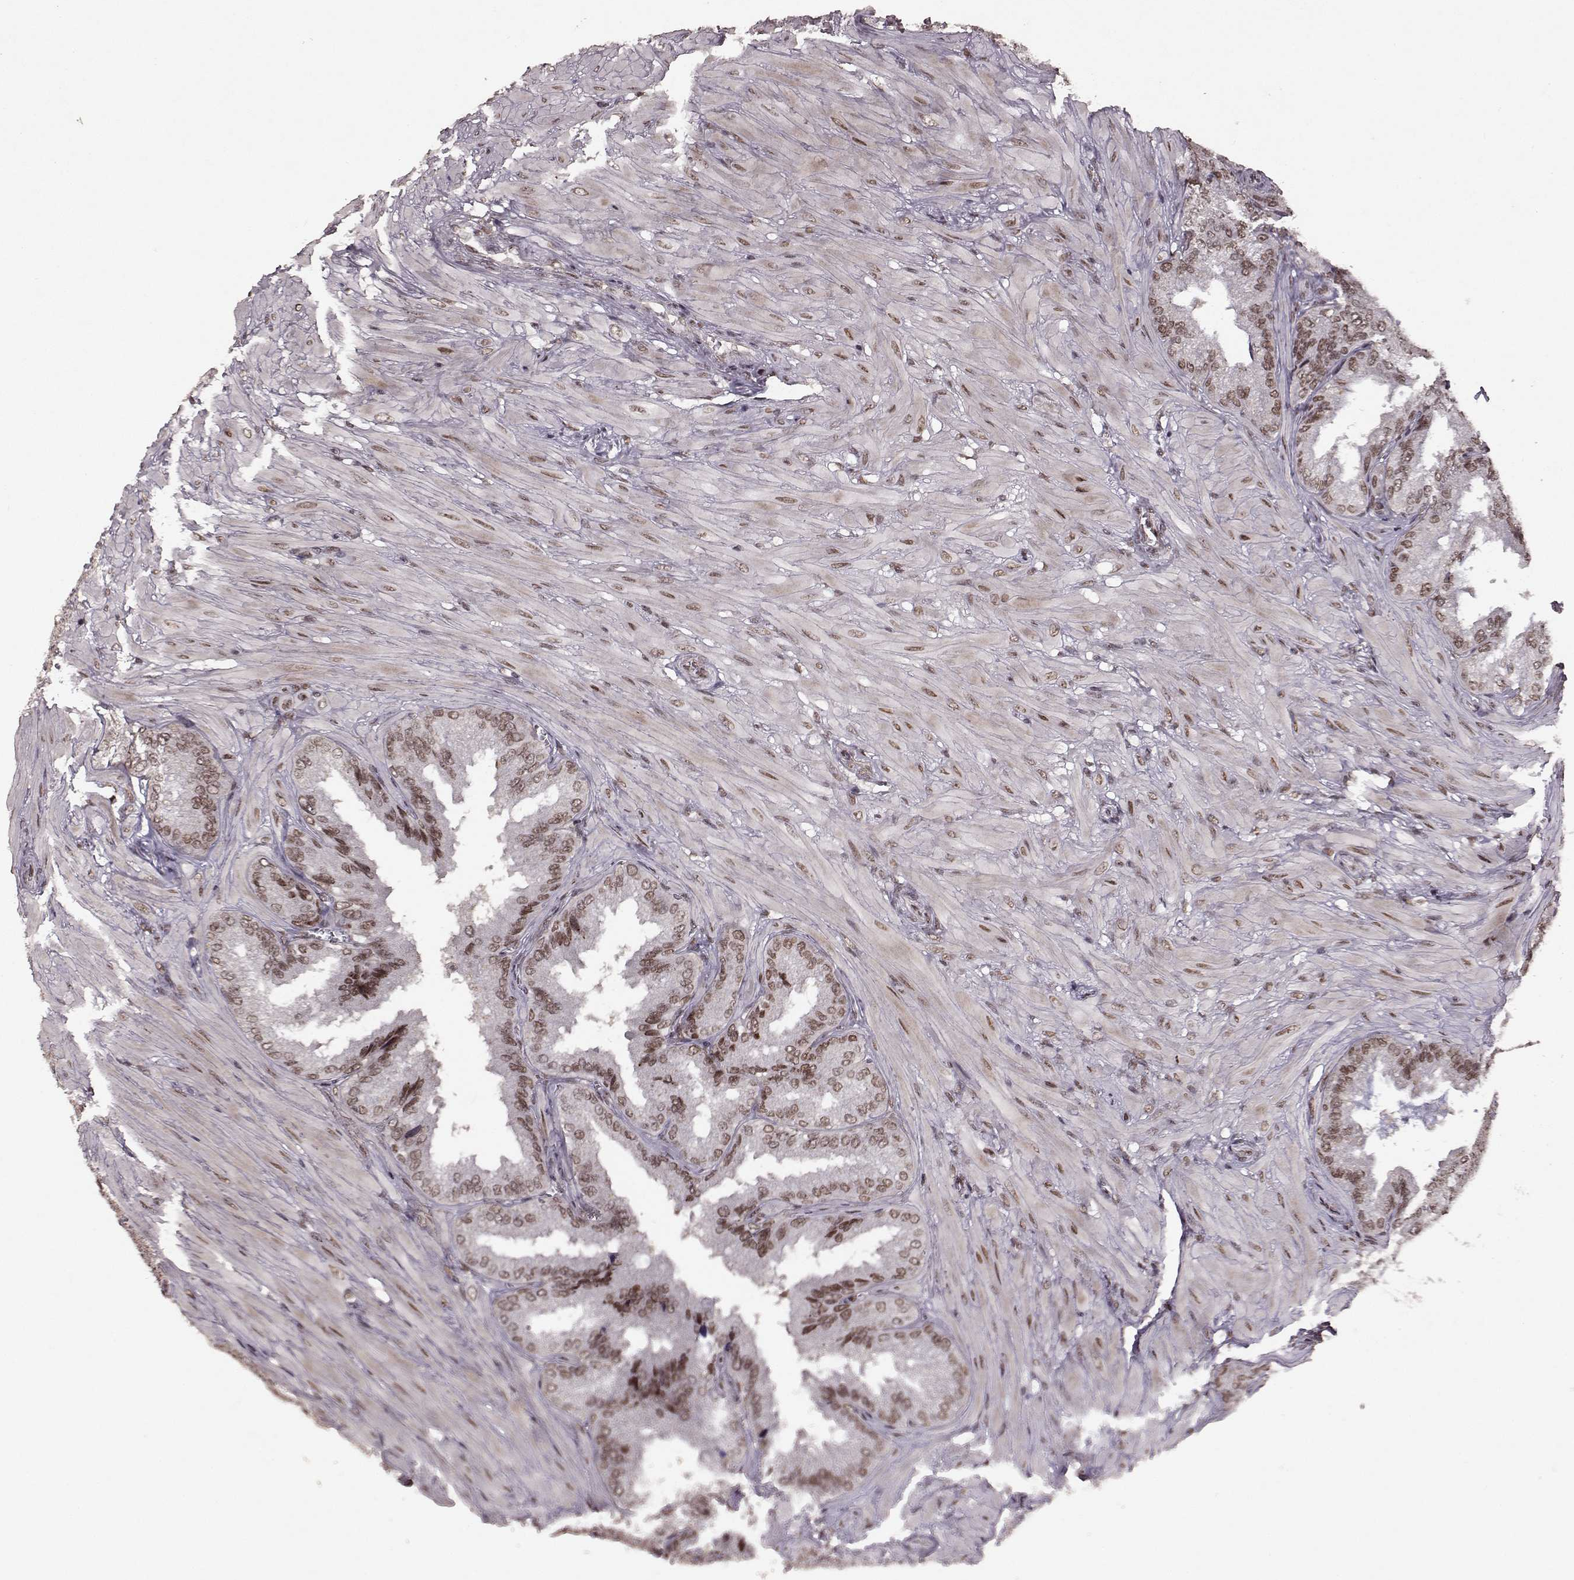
{"staining": {"intensity": "moderate", "quantity": ">75%", "location": "nuclear"}, "tissue": "seminal vesicle", "cell_type": "Glandular cells", "image_type": "normal", "snomed": [{"axis": "morphology", "description": "Normal tissue, NOS"}, {"axis": "topography", "description": "Seminal veicle"}], "caption": "IHC (DAB) staining of unremarkable seminal vesicle displays moderate nuclear protein expression in about >75% of glandular cells. (IHC, brightfield microscopy, high magnification).", "gene": "RRAGD", "patient": {"sex": "male", "age": 37}}